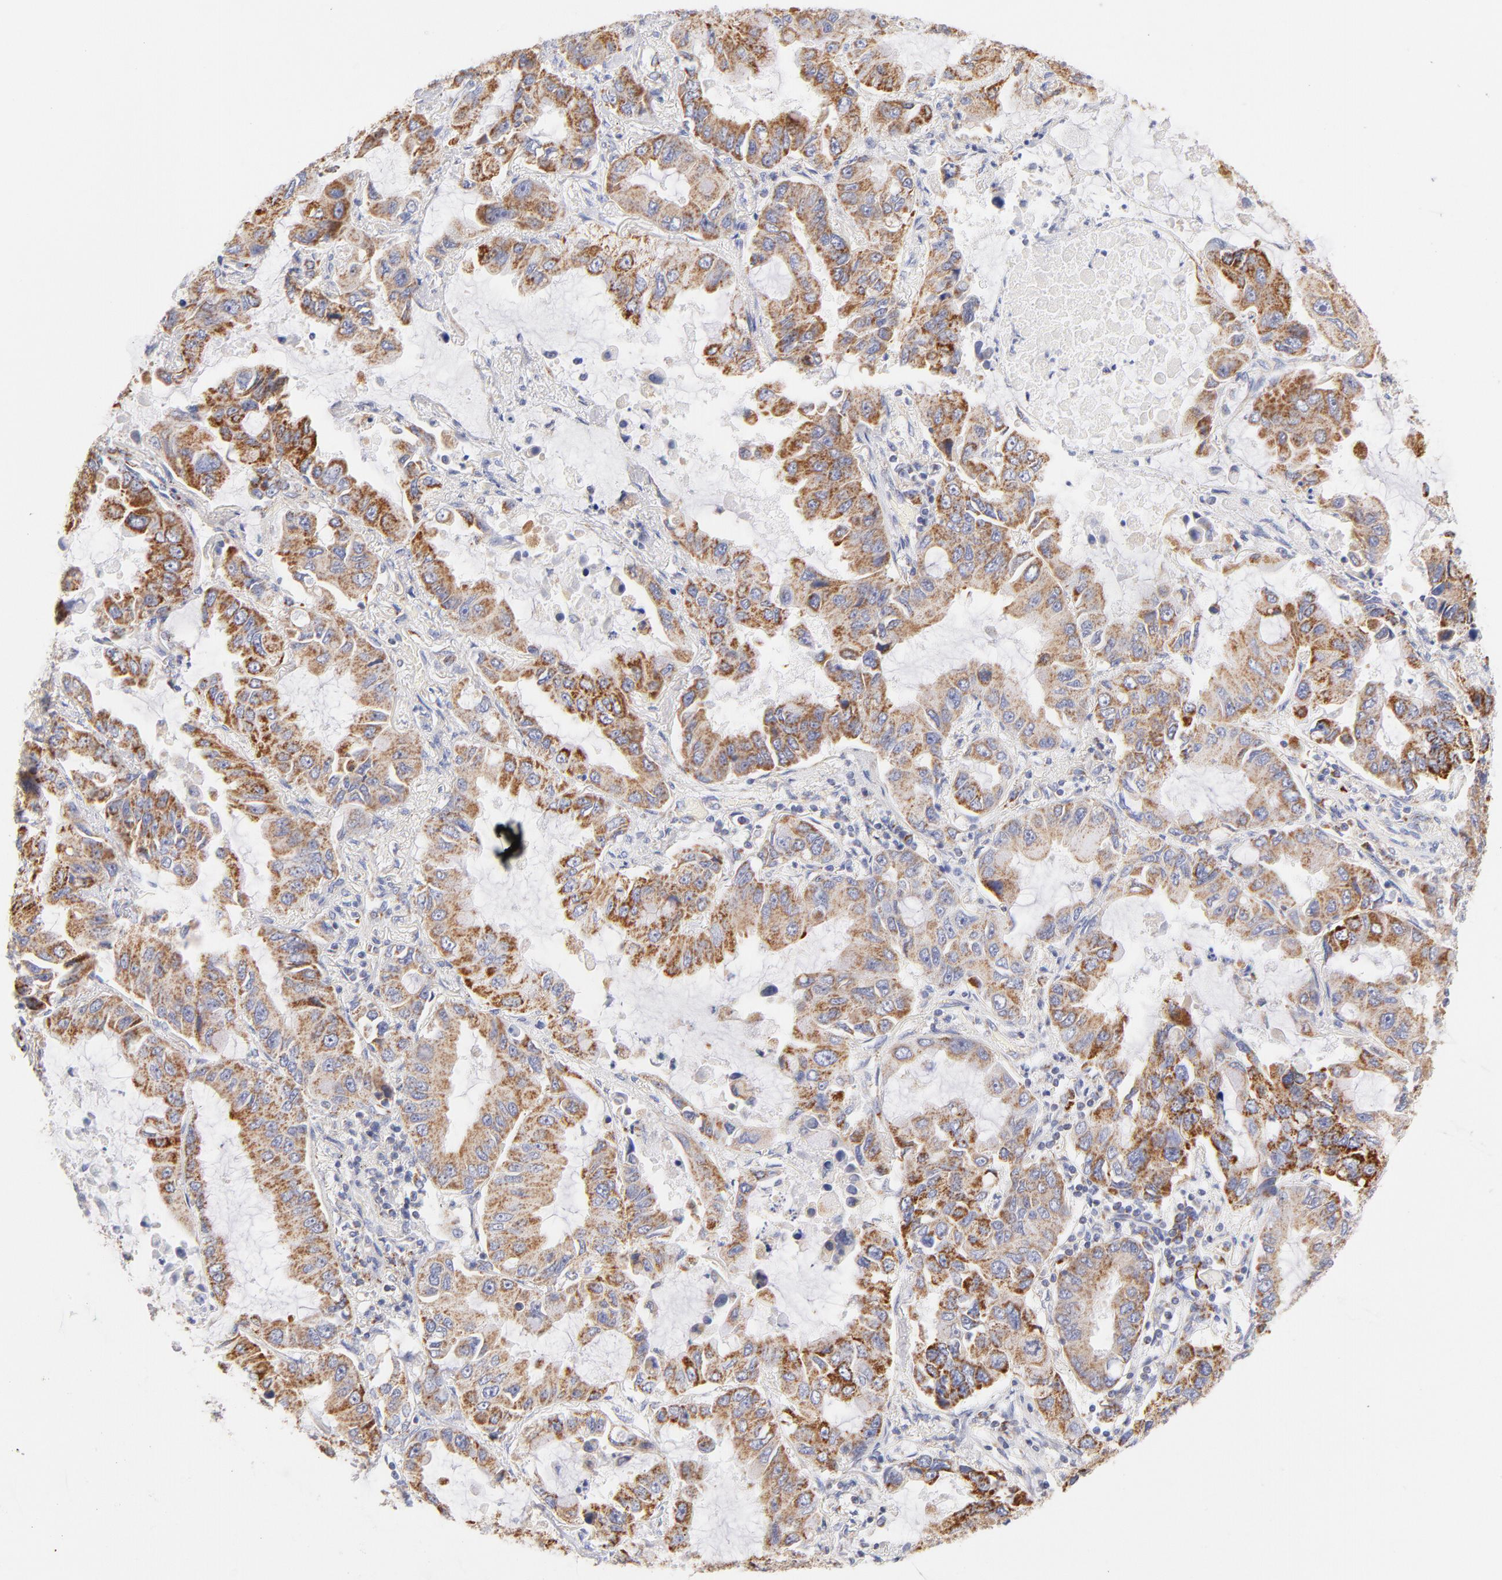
{"staining": {"intensity": "moderate", "quantity": ">75%", "location": "cytoplasmic/membranous"}, "tissue": "lung cancer", "cell_type": "Tumor cells", "image_type": "cancer", "snomed": [{"axis": "morphology", "description": "Adenocarcinoma, NOS"}, {"axis": "topography", "description": "Lung"}], "caption": "DAB (3,3'-diaminobenzidine) immunohistochemical staining of human lung adenocarcinoma demonstrates moderate cytoplasmic/membranous protein positivity in approximately >75% of tumor cells.", "gene": "AIFM1", "patient": {"sex": "male", "age": 64}}